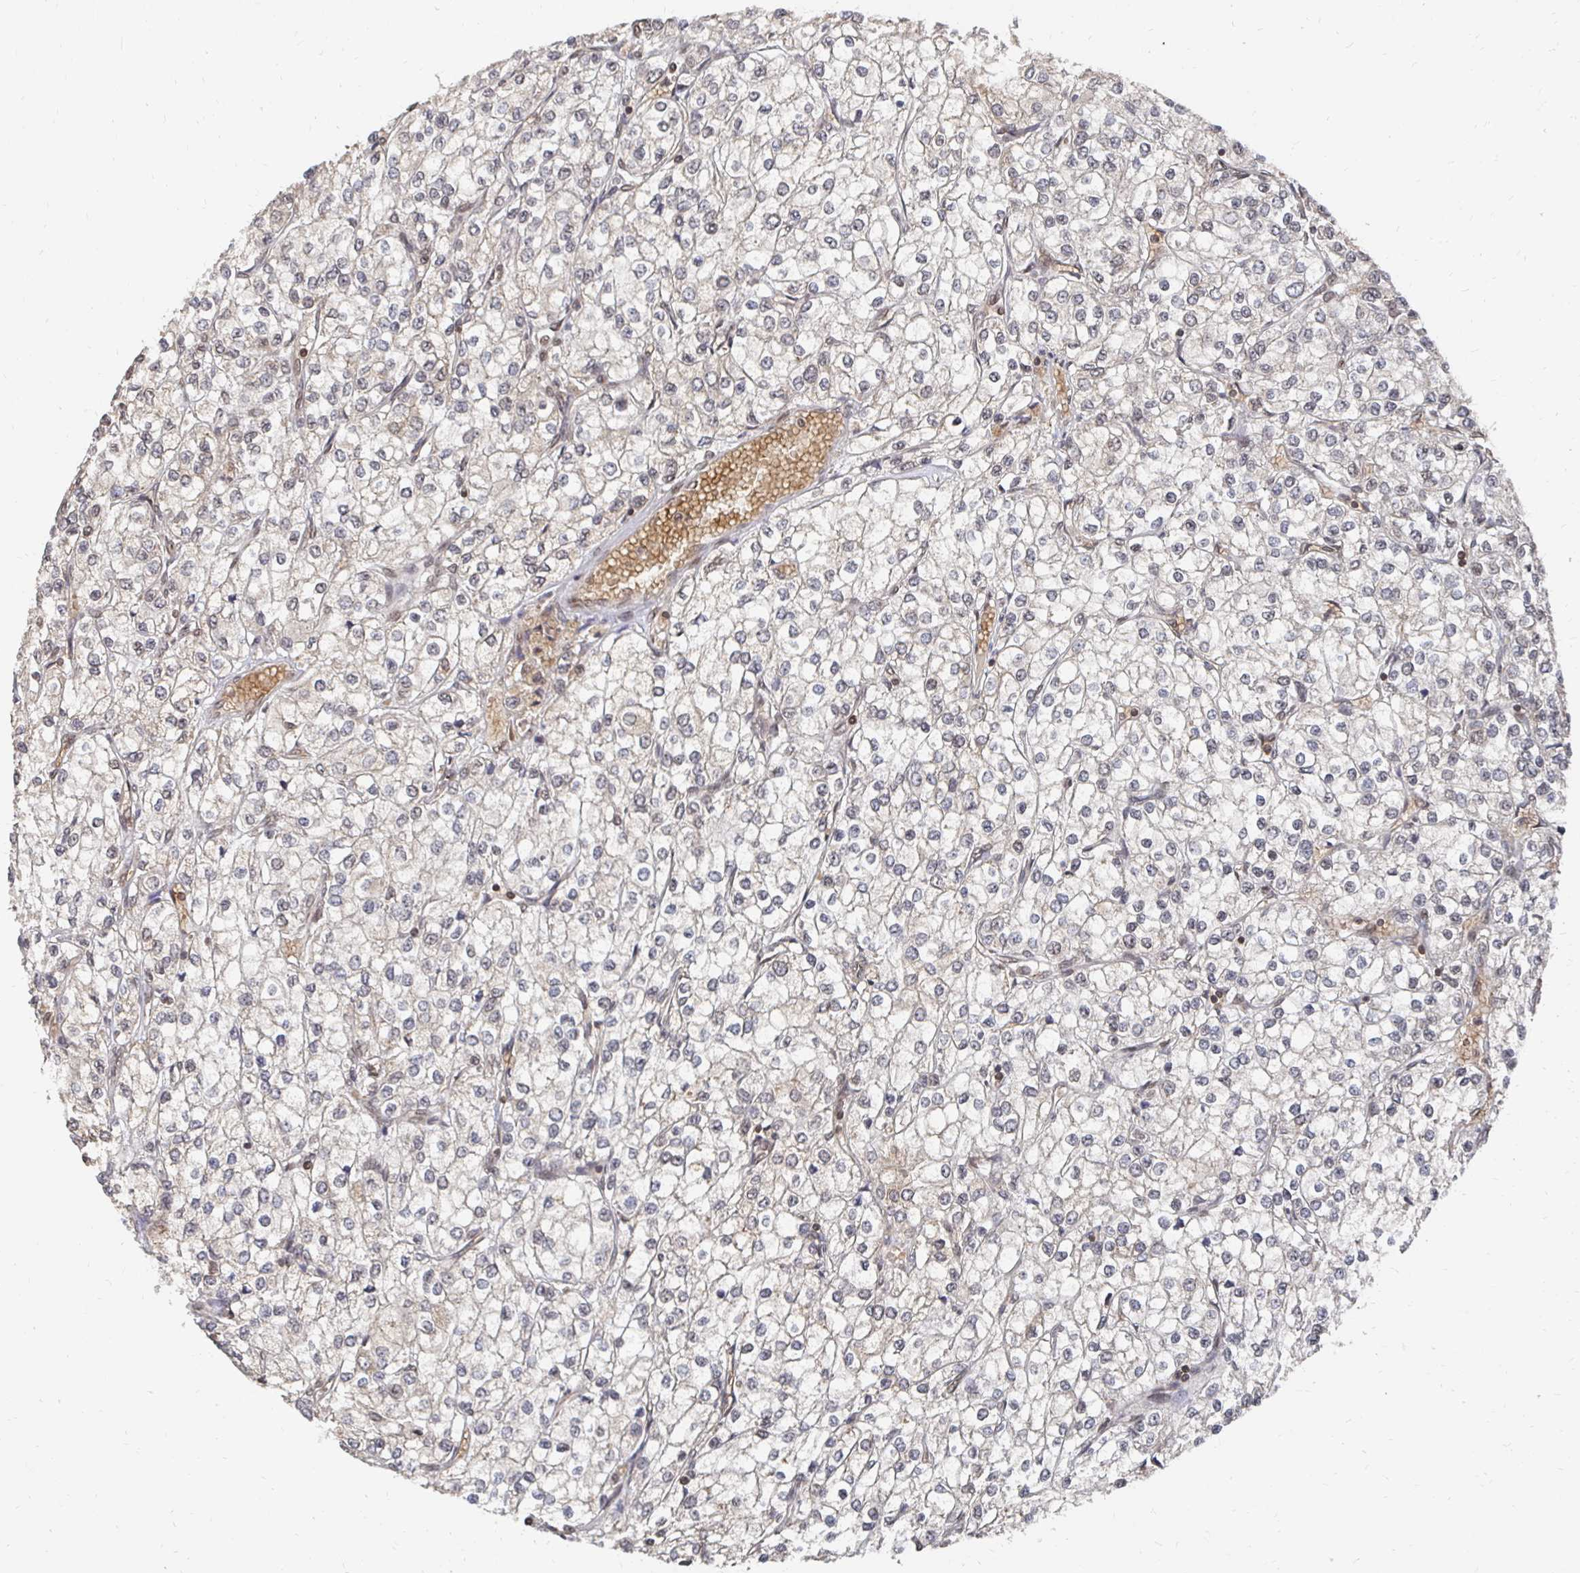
{"staining": {"intensity": "moderate", "quantity": "<25%", "location": "nuclear"}, "tissue": "renal cancer", "cell_type": "Tumor cells", "image_type": "cancer", "snomed": [{"axis": "morphology", "description": "Adenocarcinoma, NOS"}, {"axis": "topography", "description": "Kidney"}], "caption": "Moderate nuclear positivity for a protein is appreciated in approximately <25% of tumor cells of renal cancer (adenocarcinoma) using immunohistochemistry.", "gene": "GTF3C6", "patient": {"sex": "male", "age": 80}}